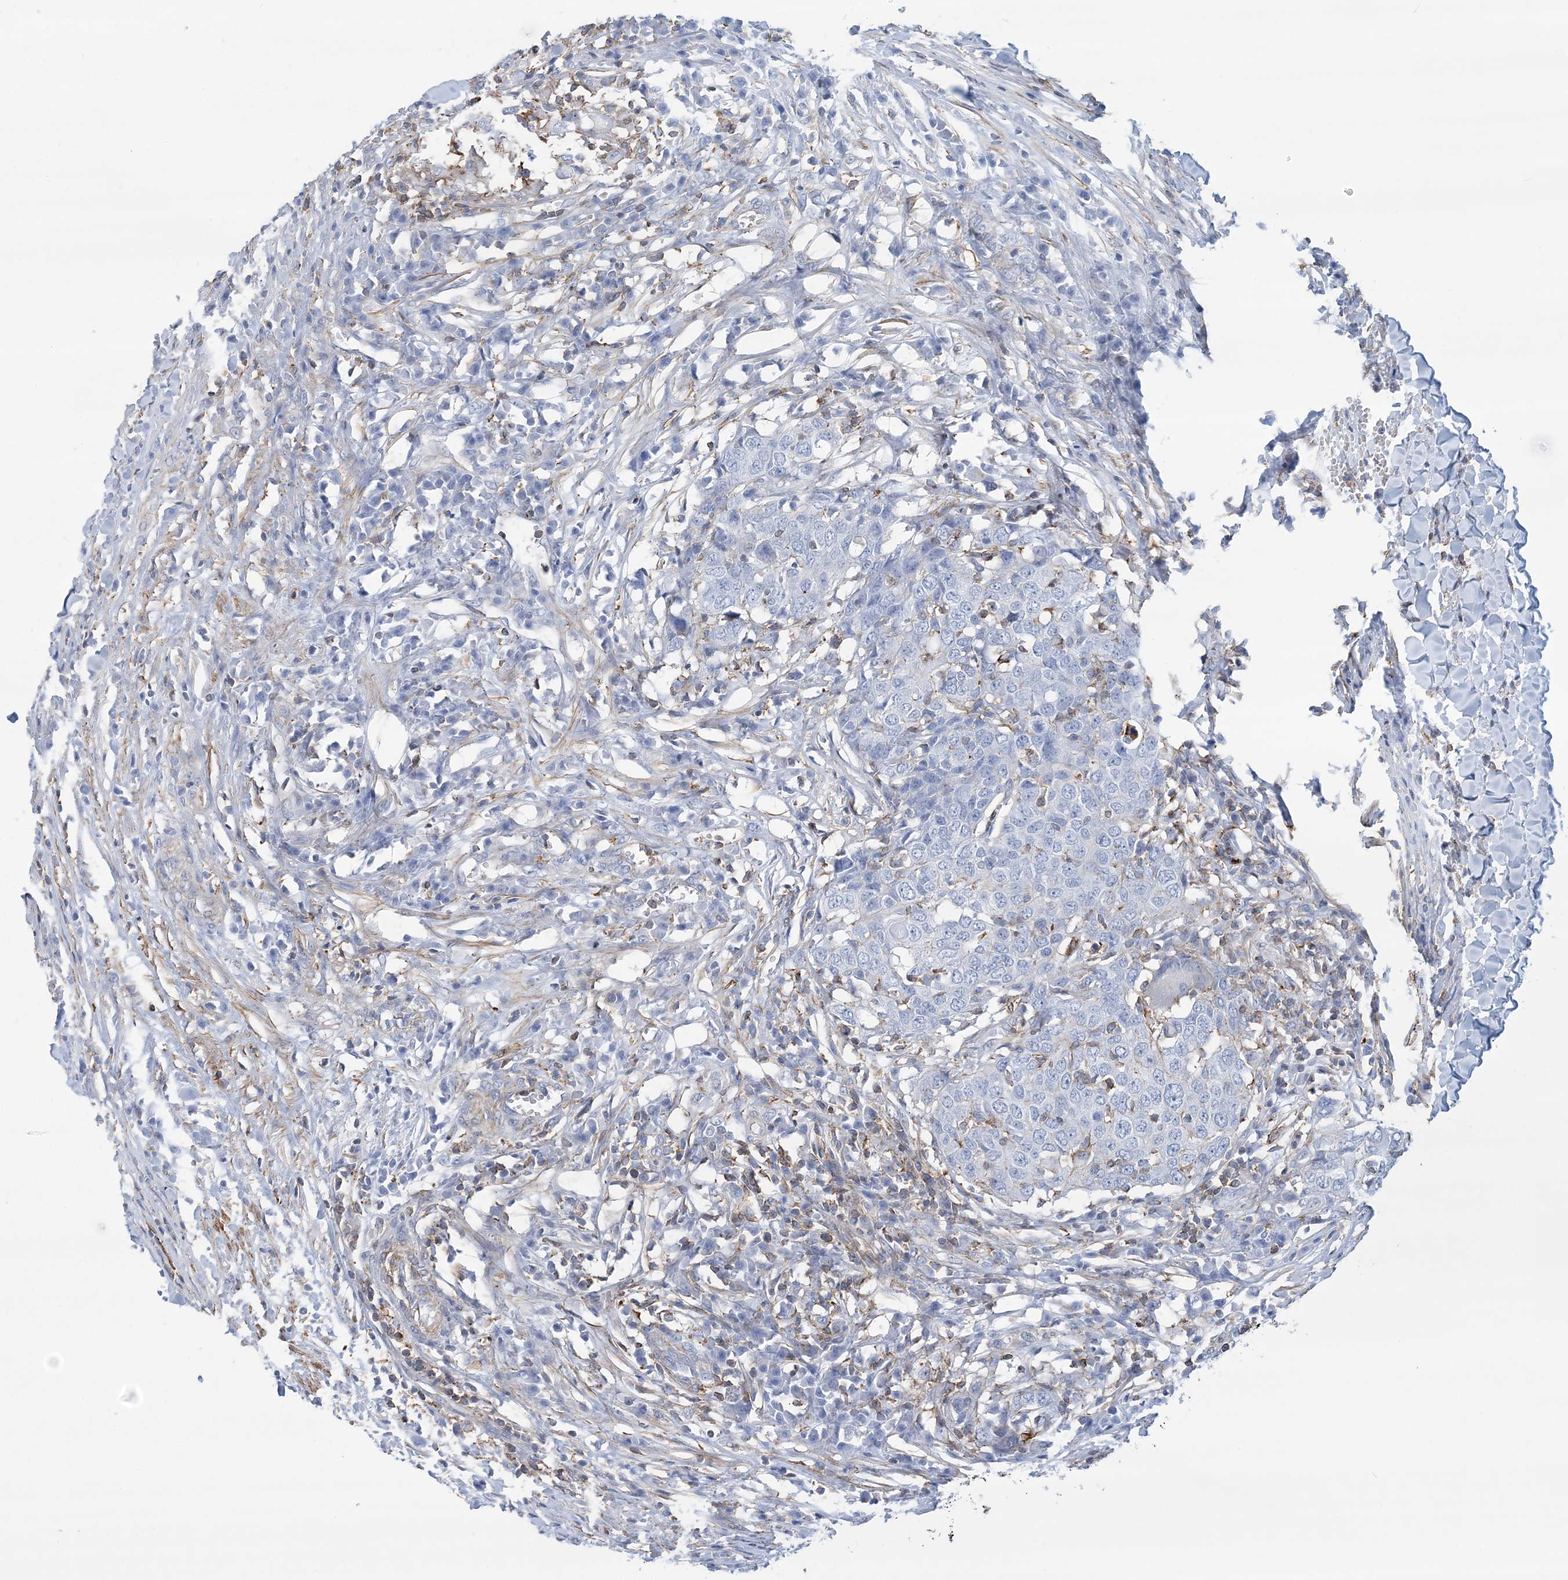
{"staining": {"intensity": "negative", "quantity": "none", "location": "none"}, "tissue": "head and neck cancer", "cell_type": "Tumor cells", "image_type": "cancer", "snomed": [{"axis": "morphology", "description": "Squamous cell carcinoma, NOS"}, {"axis": "topography", "description": "Head-Neck"}], "caption": "DAB immunohistochemical staining of human head and neck cancer displays no significant expression in tumor cells. (Brightfield microscopy of DAB (3,3'-diaminobenzidine) IHC at high magnification).", "gene": "C11orf21", "patient": {"sex": "male", "age": 66}}